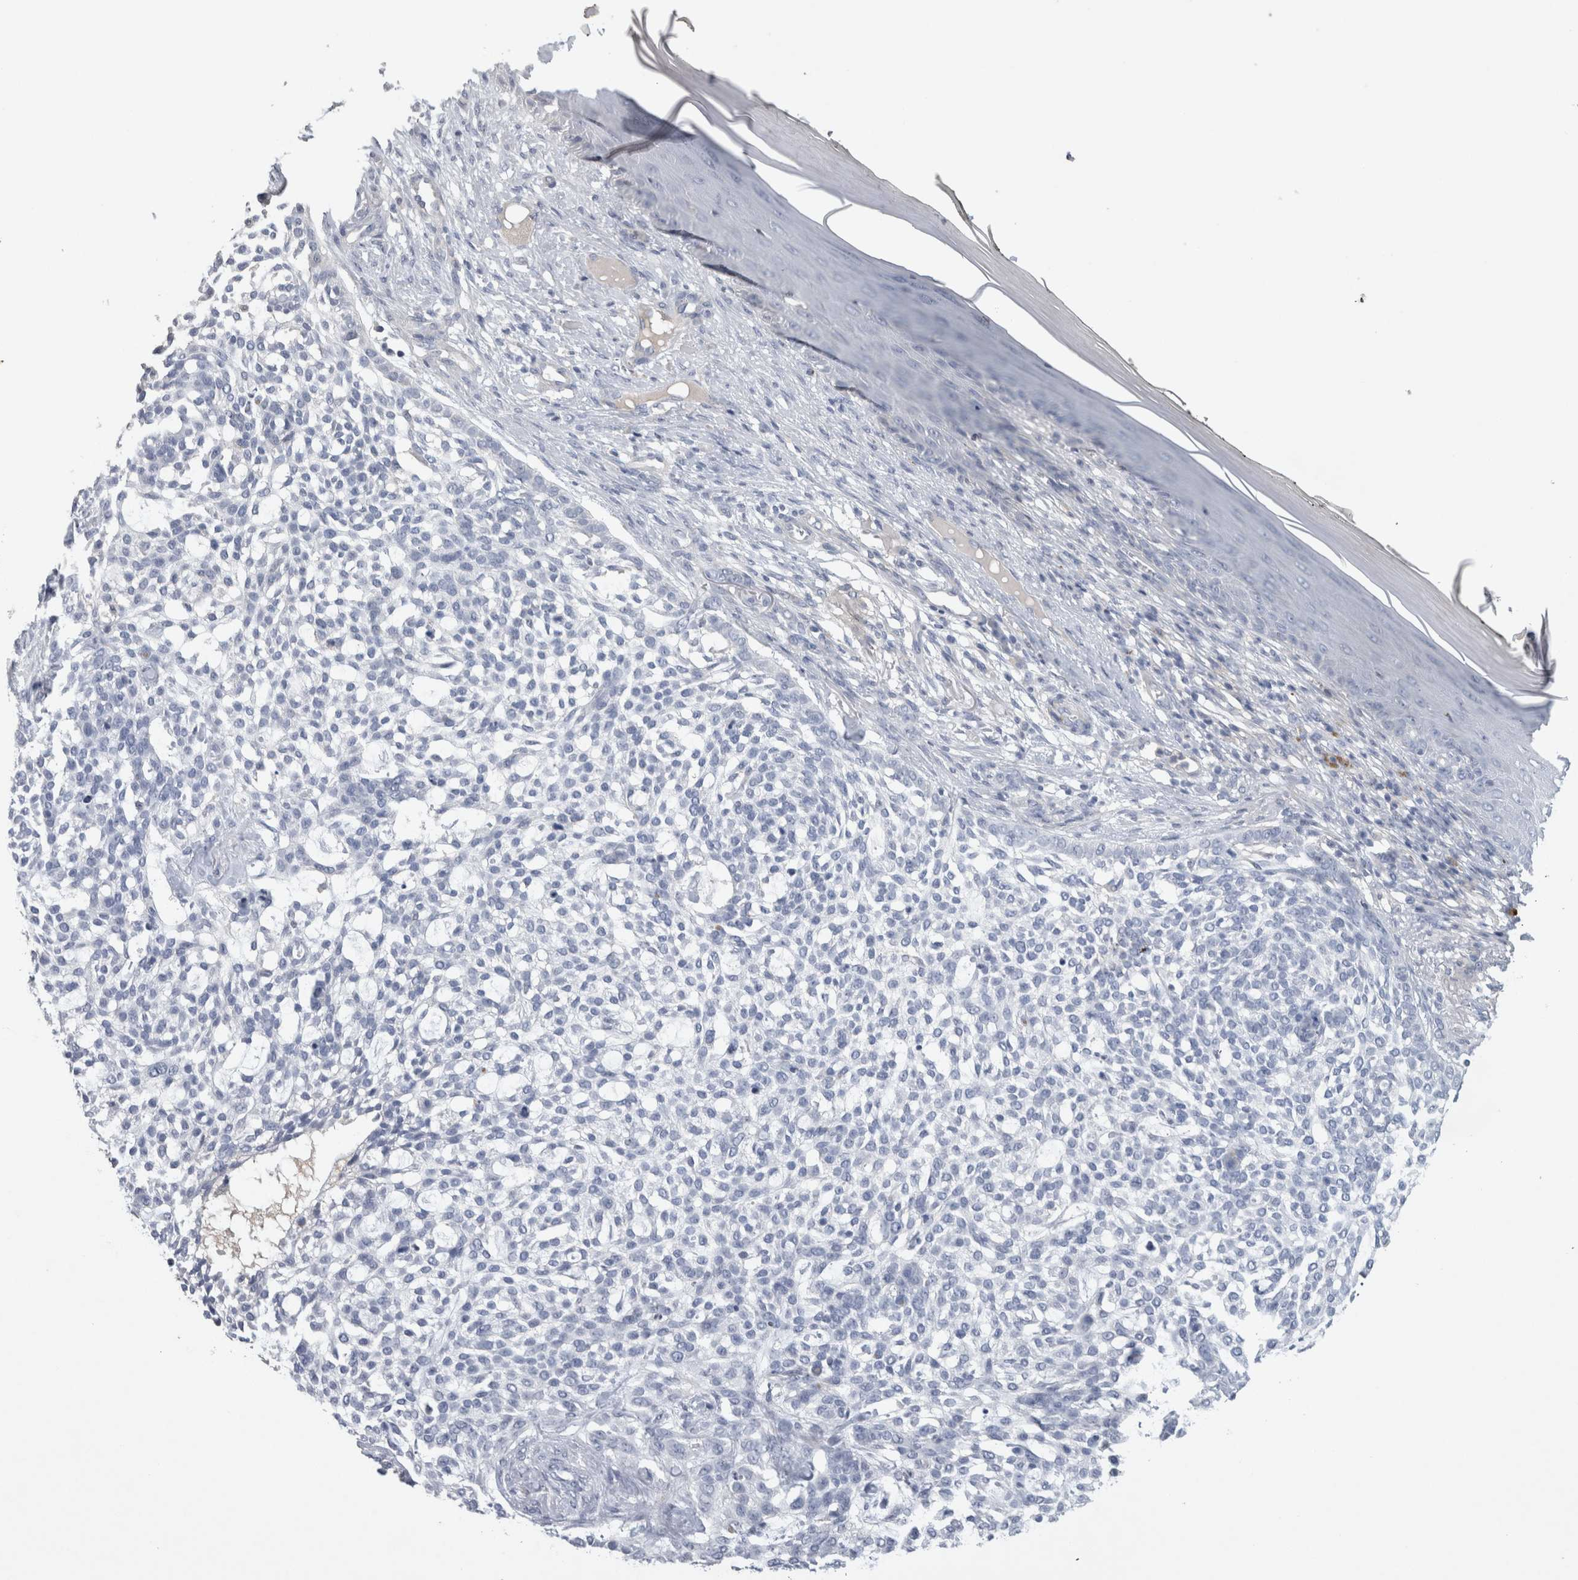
{"staining": {"intensity": "negative", "quantity": "none", "location": "none"}, "tissue": "skin cancer", "cell_type": "Tumor cells", "image_type": "cancer", "snomed": [{"axis": "morphology", "description": "Basal cell carcinoma"}, {"axis": "topography", "description": "Skin"}], "caption": "High power microscopy image of an IHC micrograph of basal cell carcinoma (skin), revealing no significant staining in tumor cells.", "gene": "HEXD", "patient": {"sex": "female", "age": 64}}